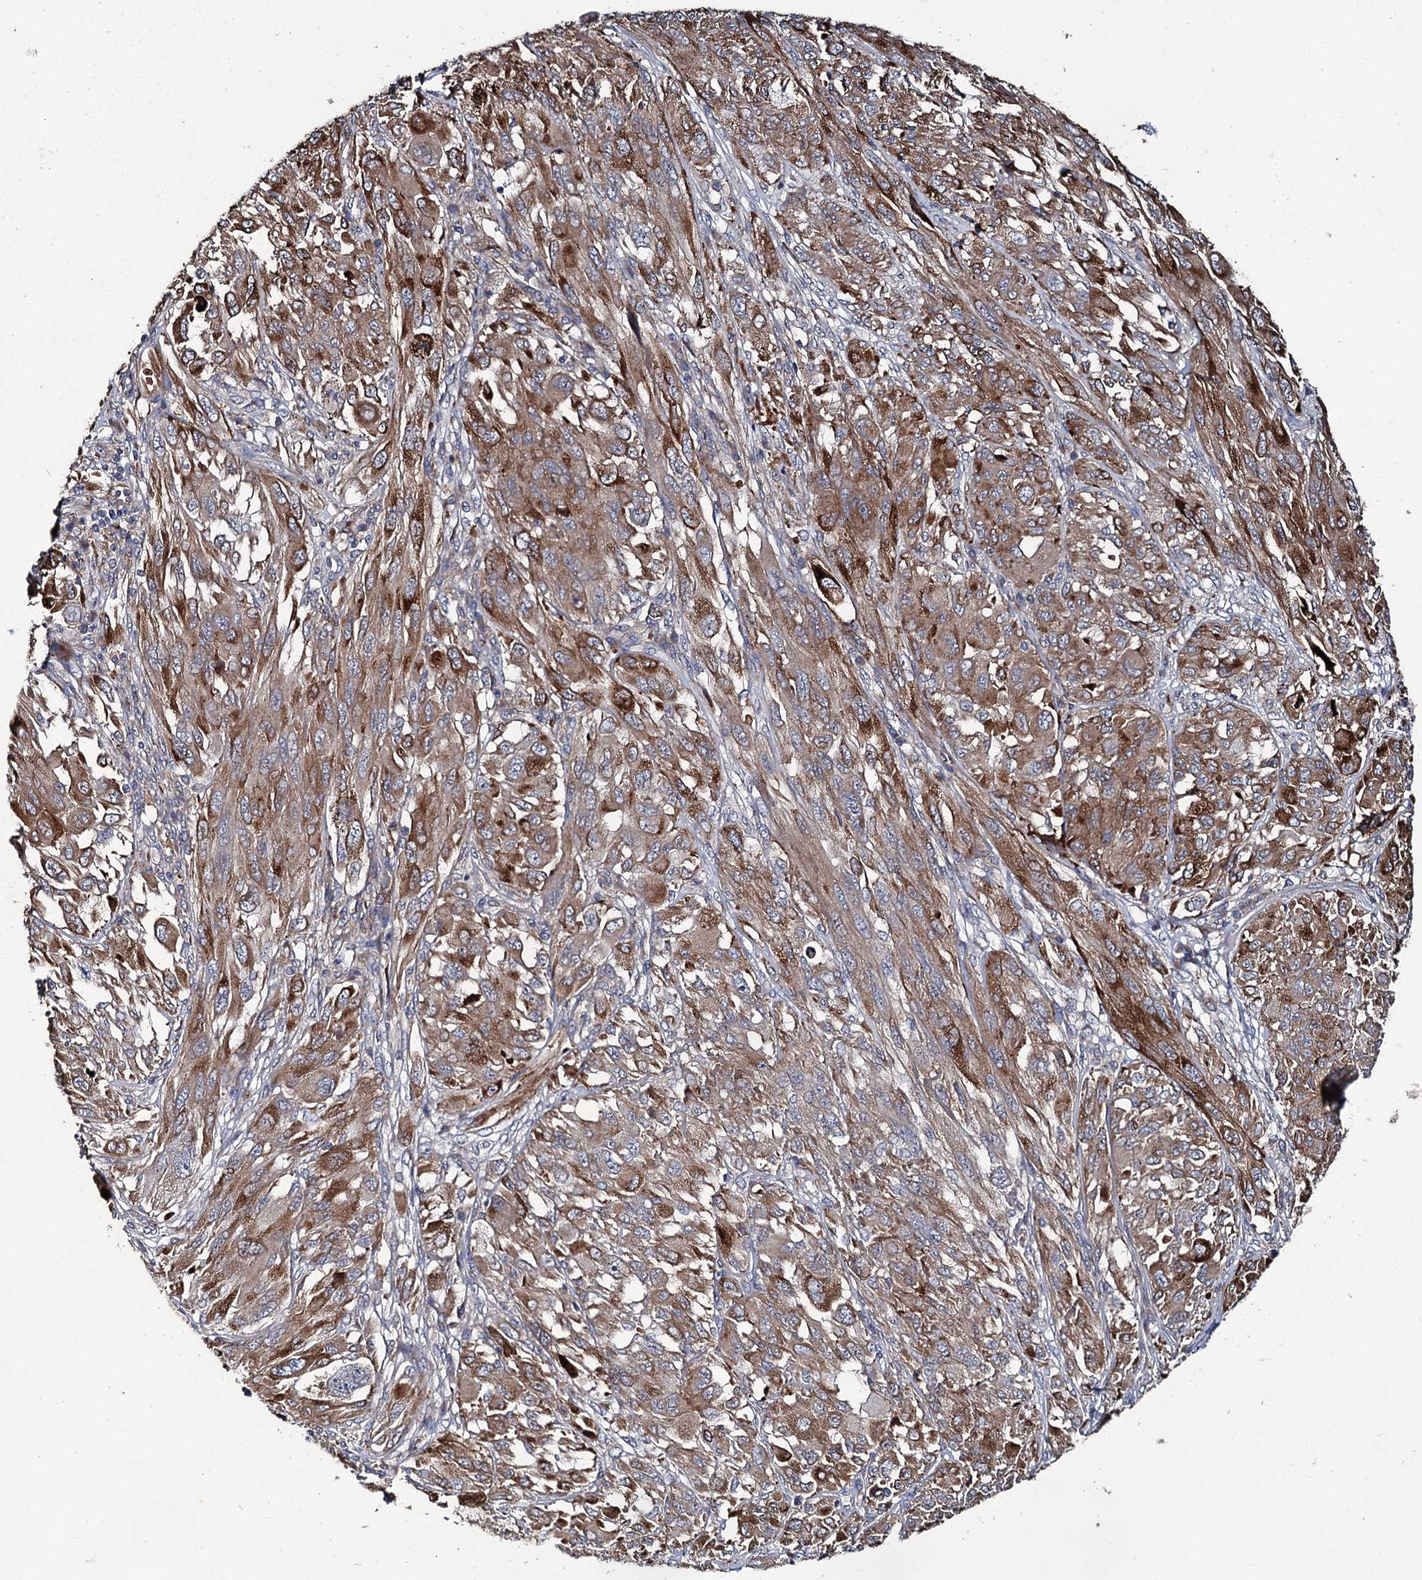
{"staining": {"intensity": "moderate", "quantity": ">75%", "location": "cytoplasmic/membranous"}, "tissue": "melanoma", "cell_type": "Tumor cells", "image_type": "cancer", "snomed": [{"axis": "morphology", "description": "Malignant melanoma, NOS"}, {"axis": "topography", "description": "Skin"}], "caption": "Malignant melanoma stained with DAB immunohistochemistry (IHC) exhibits medium levels of moderate cytoplasmic/membranous staining in approximately >75% of tumor cells.", "gene": "LRRC28", "patient": {"sex": "female", "age": 91}}